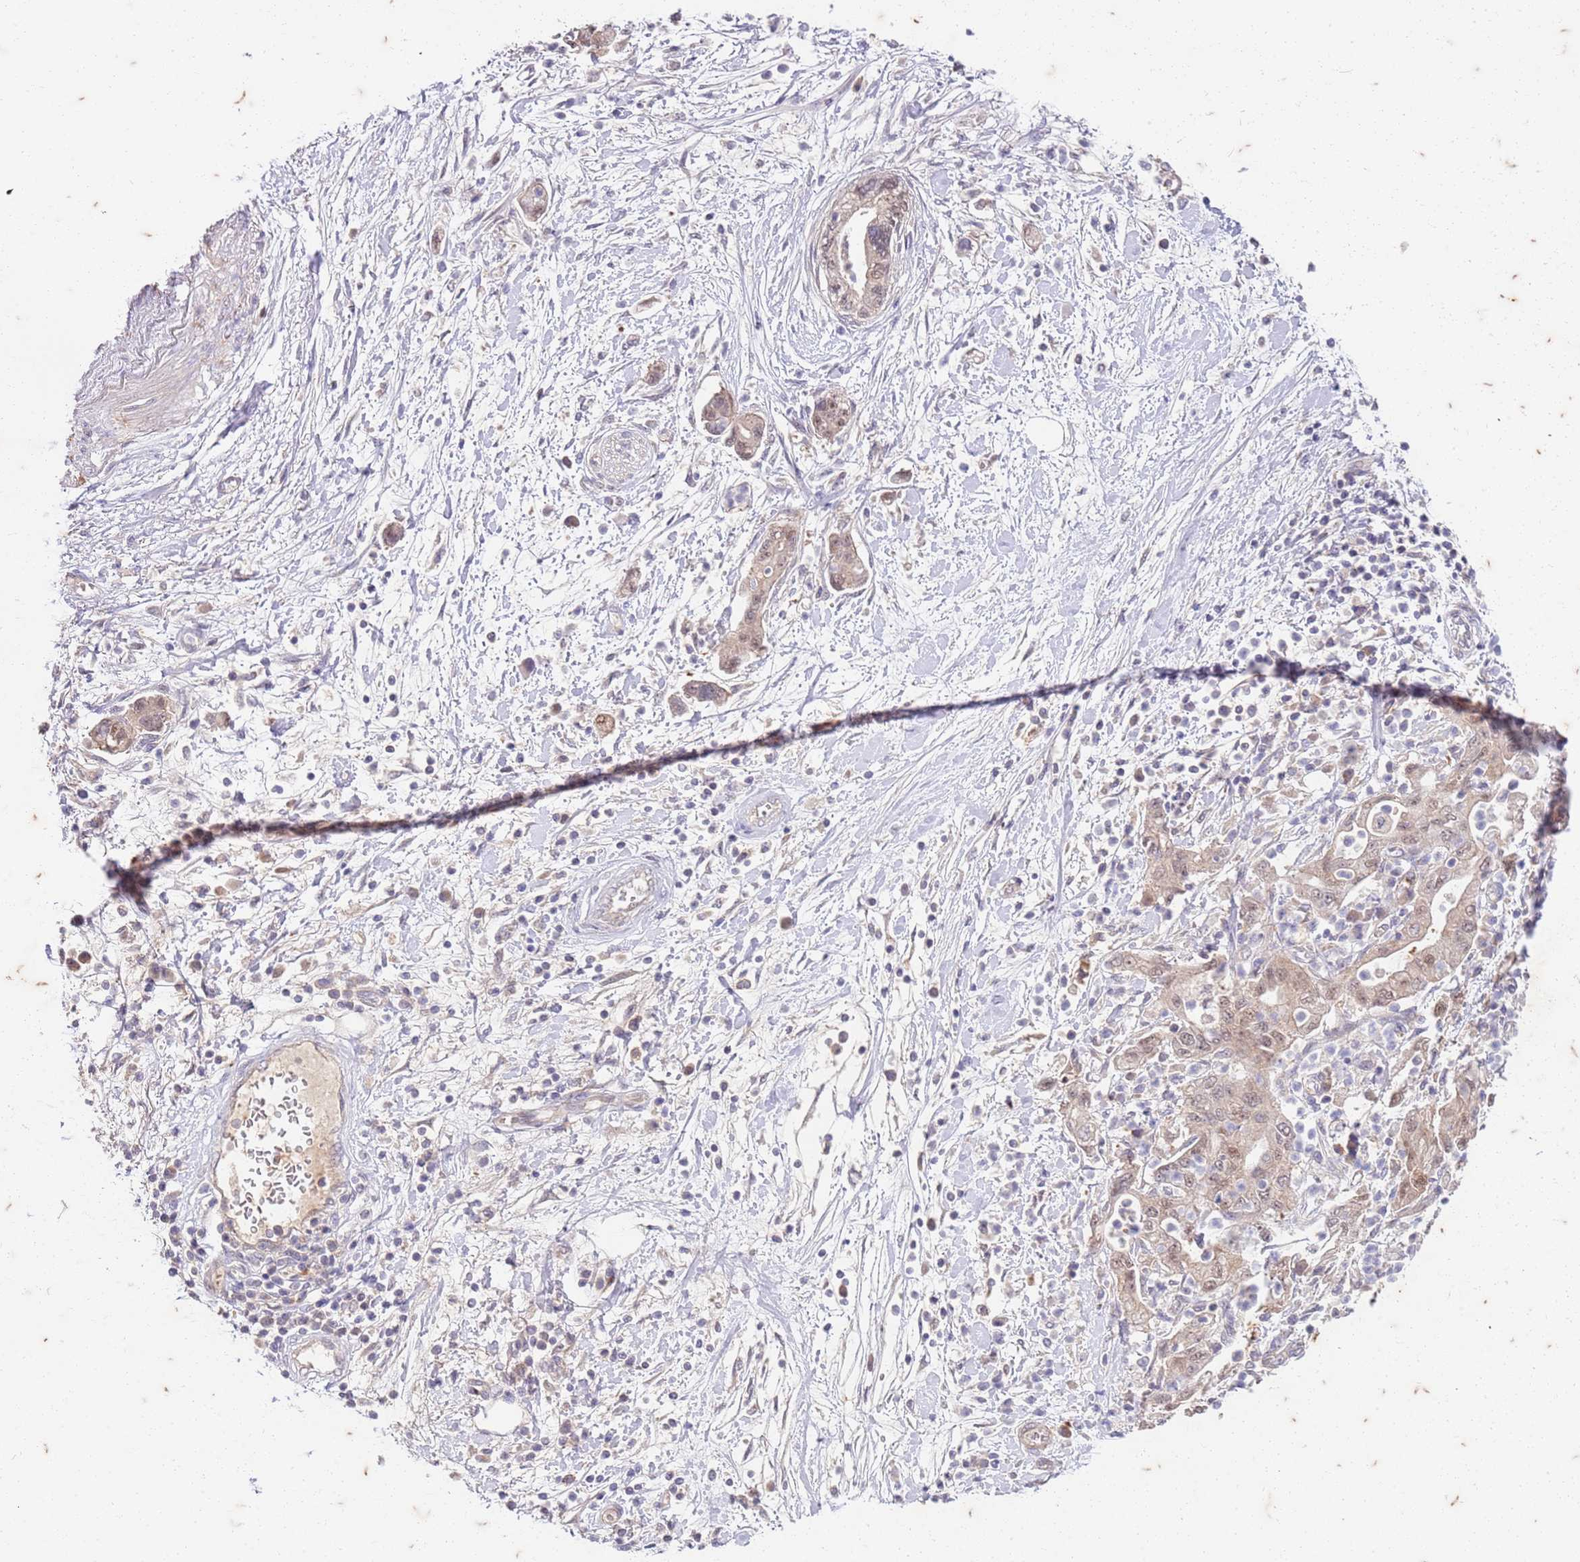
{"staining": {"intensity": "weak", "quantity": ">75%", "location": "cytoplasmic/membranous,nuclear"}, "tissue": "pancreatic cancer", "cell_type": "Tumor cells", "image_type": "cancer", "snomed": [{"axis": "morphology", "description": "Adenocarcinoma, NOS"}, {"axis": "topography", "description": "Pancreas"}], "caption": "Approximately >75% of tumor cells in pancreatic cancer reveal weak cytoplasmic/membranous and nuclear protein expression as visualized by brown immunohistochemical staining.", "gene": "RAPGEF3", "patient": {"sex": "female", "age": 73}}